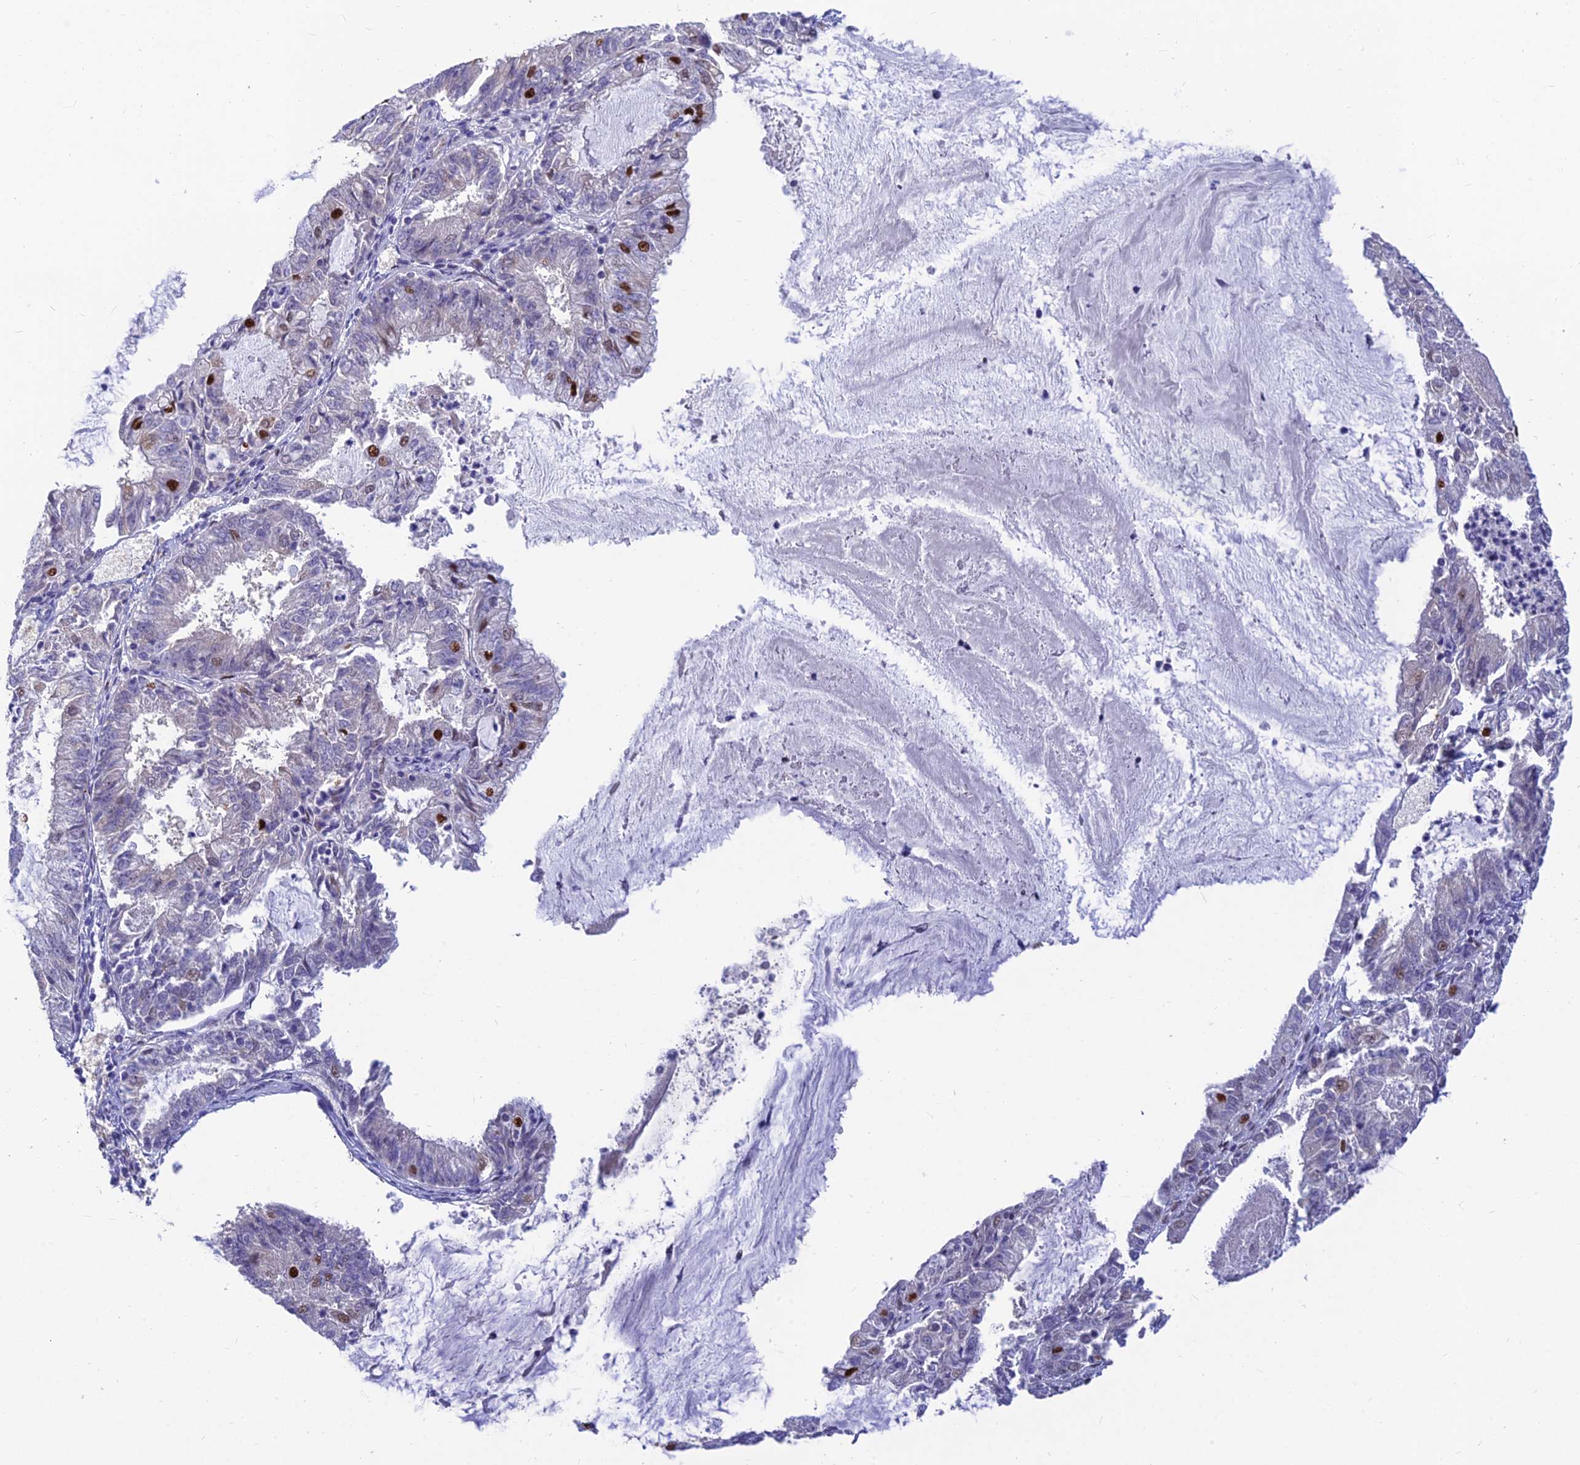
{"staining": {"intensity": "strong", "quantity": "<25%", "location": "nuclear"}, "tissue": "endometrial cancer", "cell_type": "Tumor cells", "image_type": "cancer", "snomed": [{"axis": "morphology", "description": "Adenocarcinoma, NOS"}, {"axis": "topography", "description": "Endometrium"}], "caption": "Immunohistochemical staining of adenocarcinoma (endometrial) exhibits strong nuclear protein expression in about <25% of tumor cells. (DAB (3,3'-diaminobenzidine) IHC with brightfield microscopy, high magnification).", "gene": "CLK4", "patient": {"sex": "female", "age": 57}}